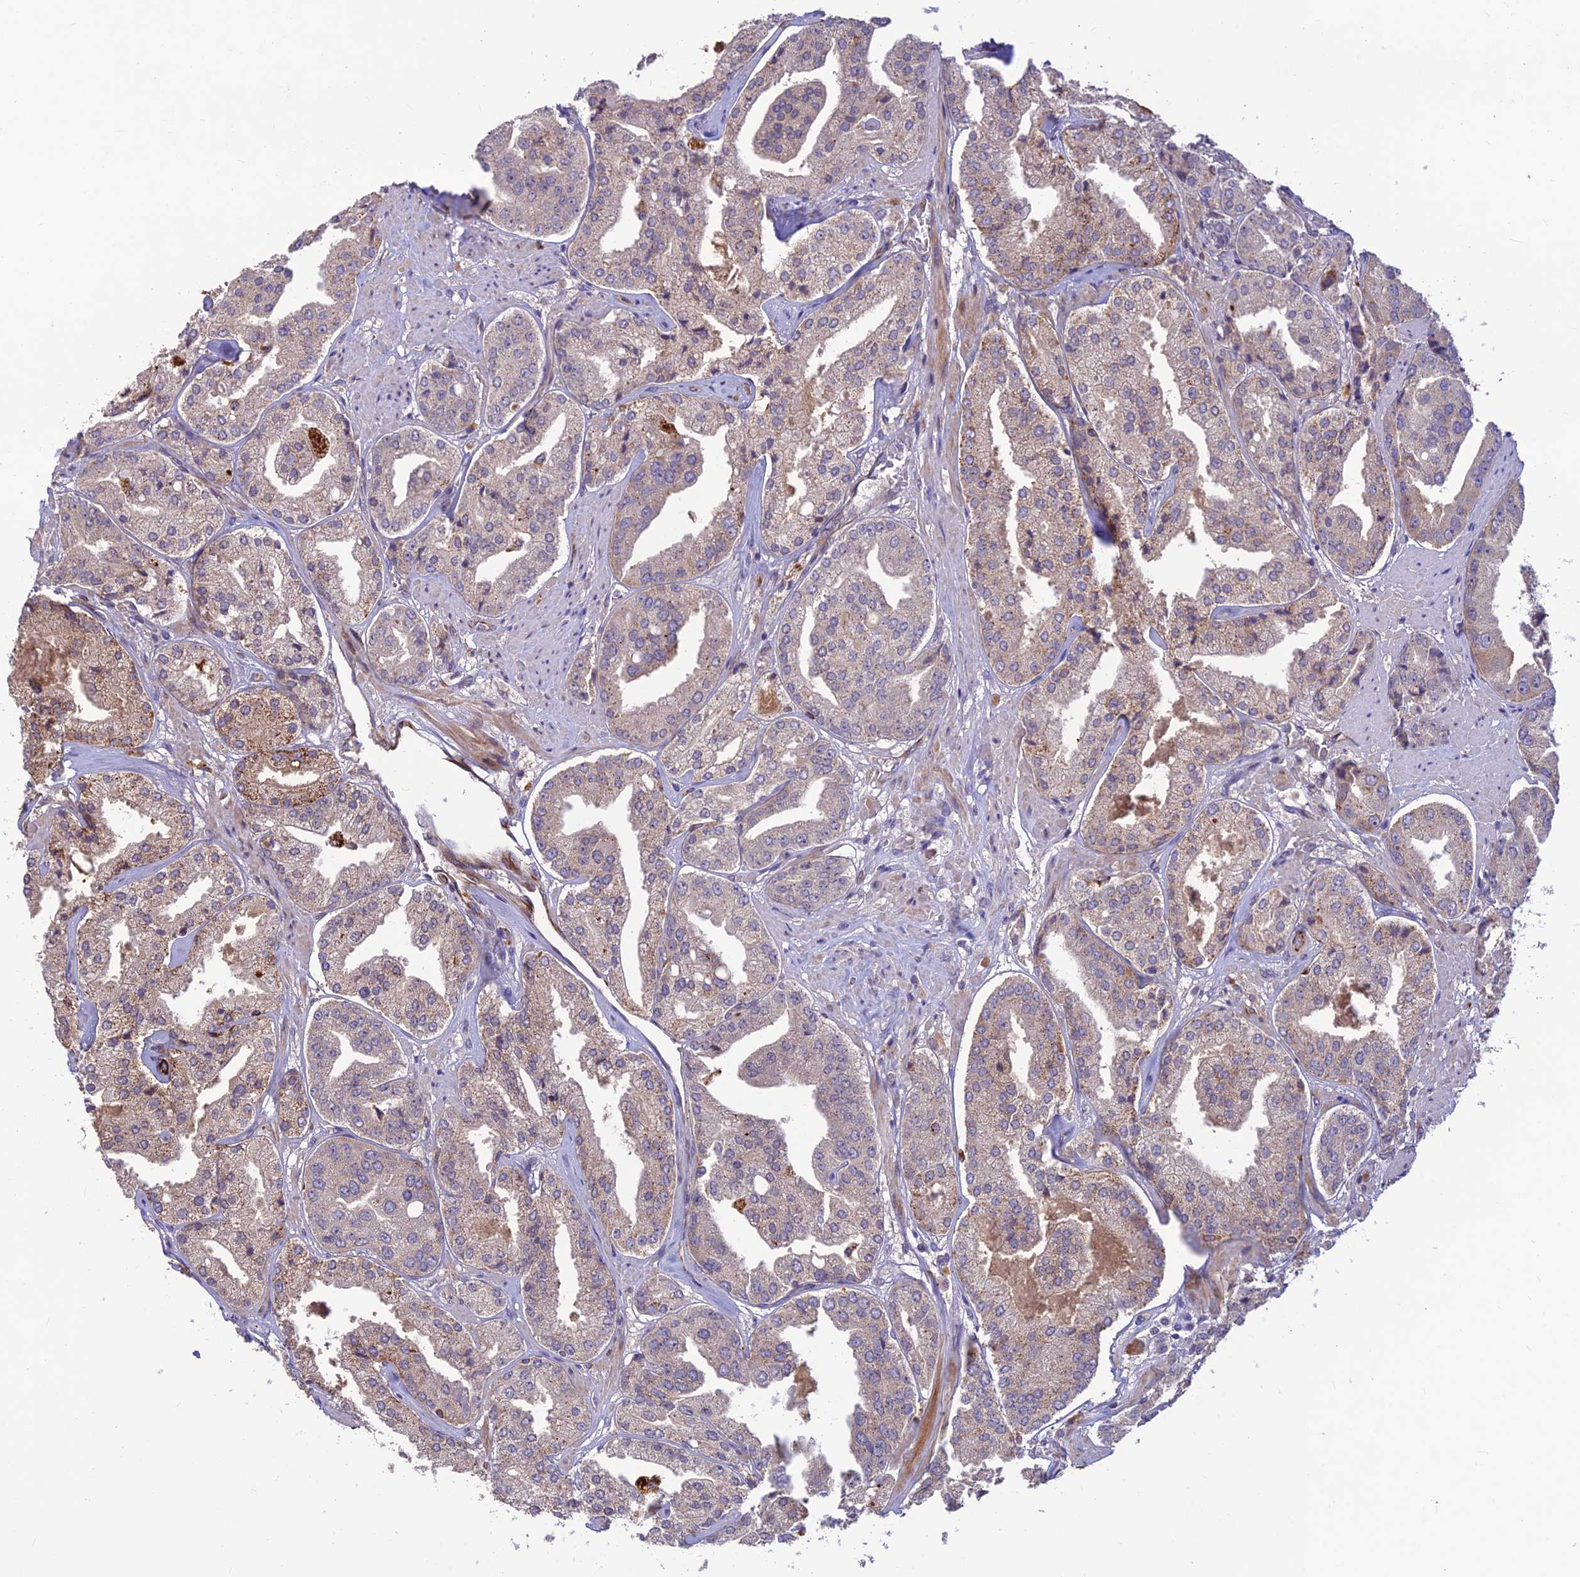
{"staining": {"intensity": "weak", "quantity": "<25%", "location": "cytoplasmic/membranous"}, "tissue": "prostate cancer", "cell_type": "Tumor cells", "image_type": "cancer", "snomed": [{"axis": "morphology", "description": "Adenocarcinoma, High grade"}, {"axis": "topography", "description": "Prostate"}], "caption": "Tumor cells show no significant expression in prostate cancer.", "gene": "ST8SIA5", "patient": {"sex": "male", "age": 63}}